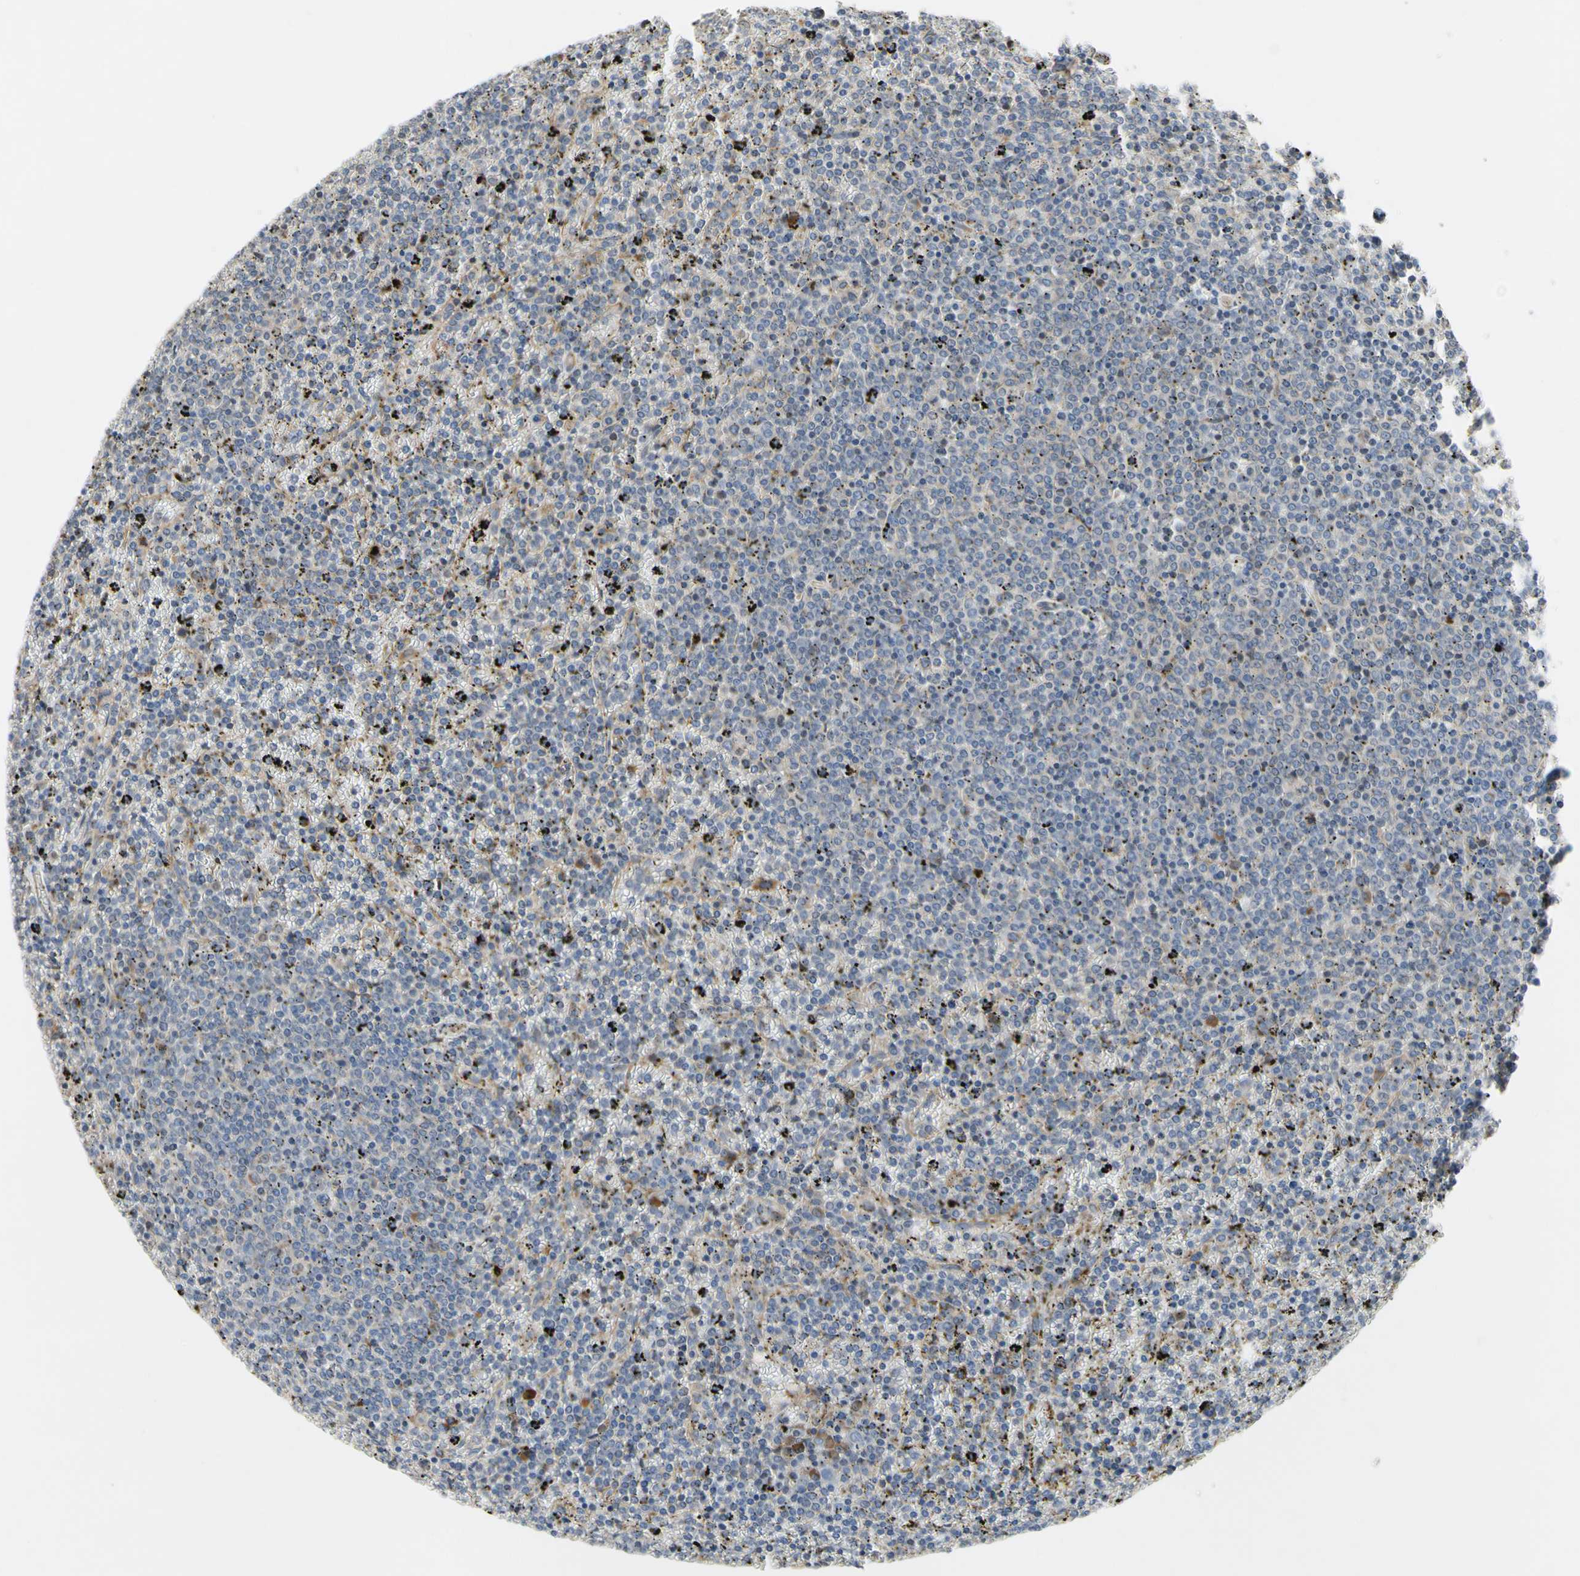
{"staining": {"intensity": "negative", "quantity": "none", "location": "none"}, "tissue": "lymphoma", "cell_type": "Tumor cells", "image_type": "cancer", "snomed": [{"axis": "morphology", "description": "Malignant lymphoma, non-Hodgkin's type, Low grade"}, {"axis": "topography", "description": "Spleen"}], "caption": "Lymphoma stained for a protein using IHC demonstrates no positivity tumor cells.", "gene": "XIAP", "patient": {"sex": "female", "age": 77}}